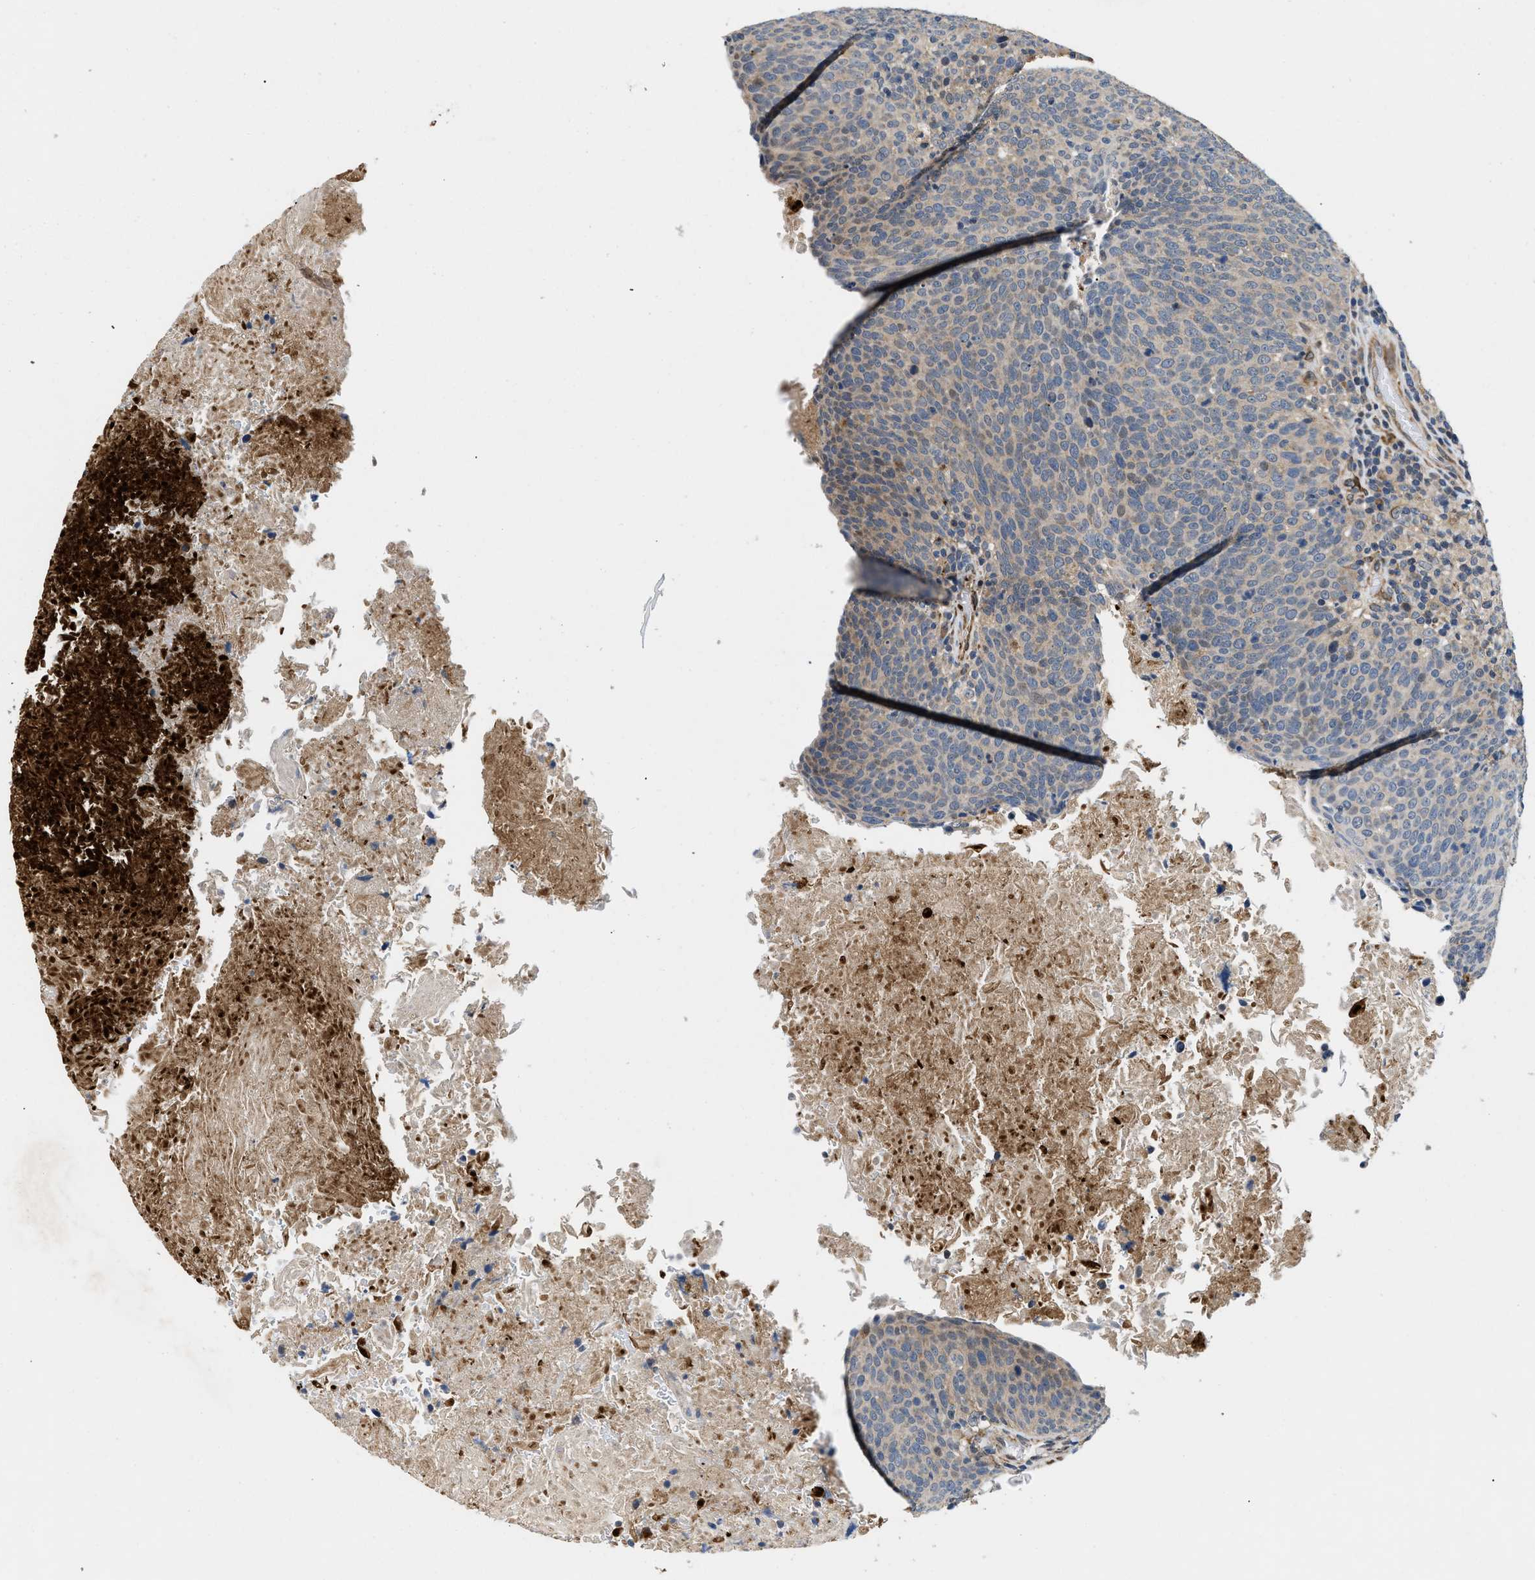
{"staining": {"intensity": "weak", "quantity": ">75%", "location": "cytoplasmic/membranous"}, "tissue": "head and neck cancer", "cell_type": "Tumor cells", "image_type": "cancer", "snomed": [{"axis": "morphology", "description": "Squamous cell carcinoma, NOS"}, {"axis": "morphology", "description": "Squamous cell carcinoma, metastatic, NOS"}, {"axis": "topography", "description": "Lymph node"}, {"axis": "topography", "description": "Head-Neck"}], "caption": "Immunohistochemical staining of head and neck squamous cell carcinoma exhibits low levels of weak cytoplasmic/membranous protein staining in about >75% of tumor cells. Using DAB (brown) and hematoxylin (blue) stains, captured at high magnification using brightfield microscopy.", "gene": "ZNF599", "patient": {"sex": "male", "age": 62}}